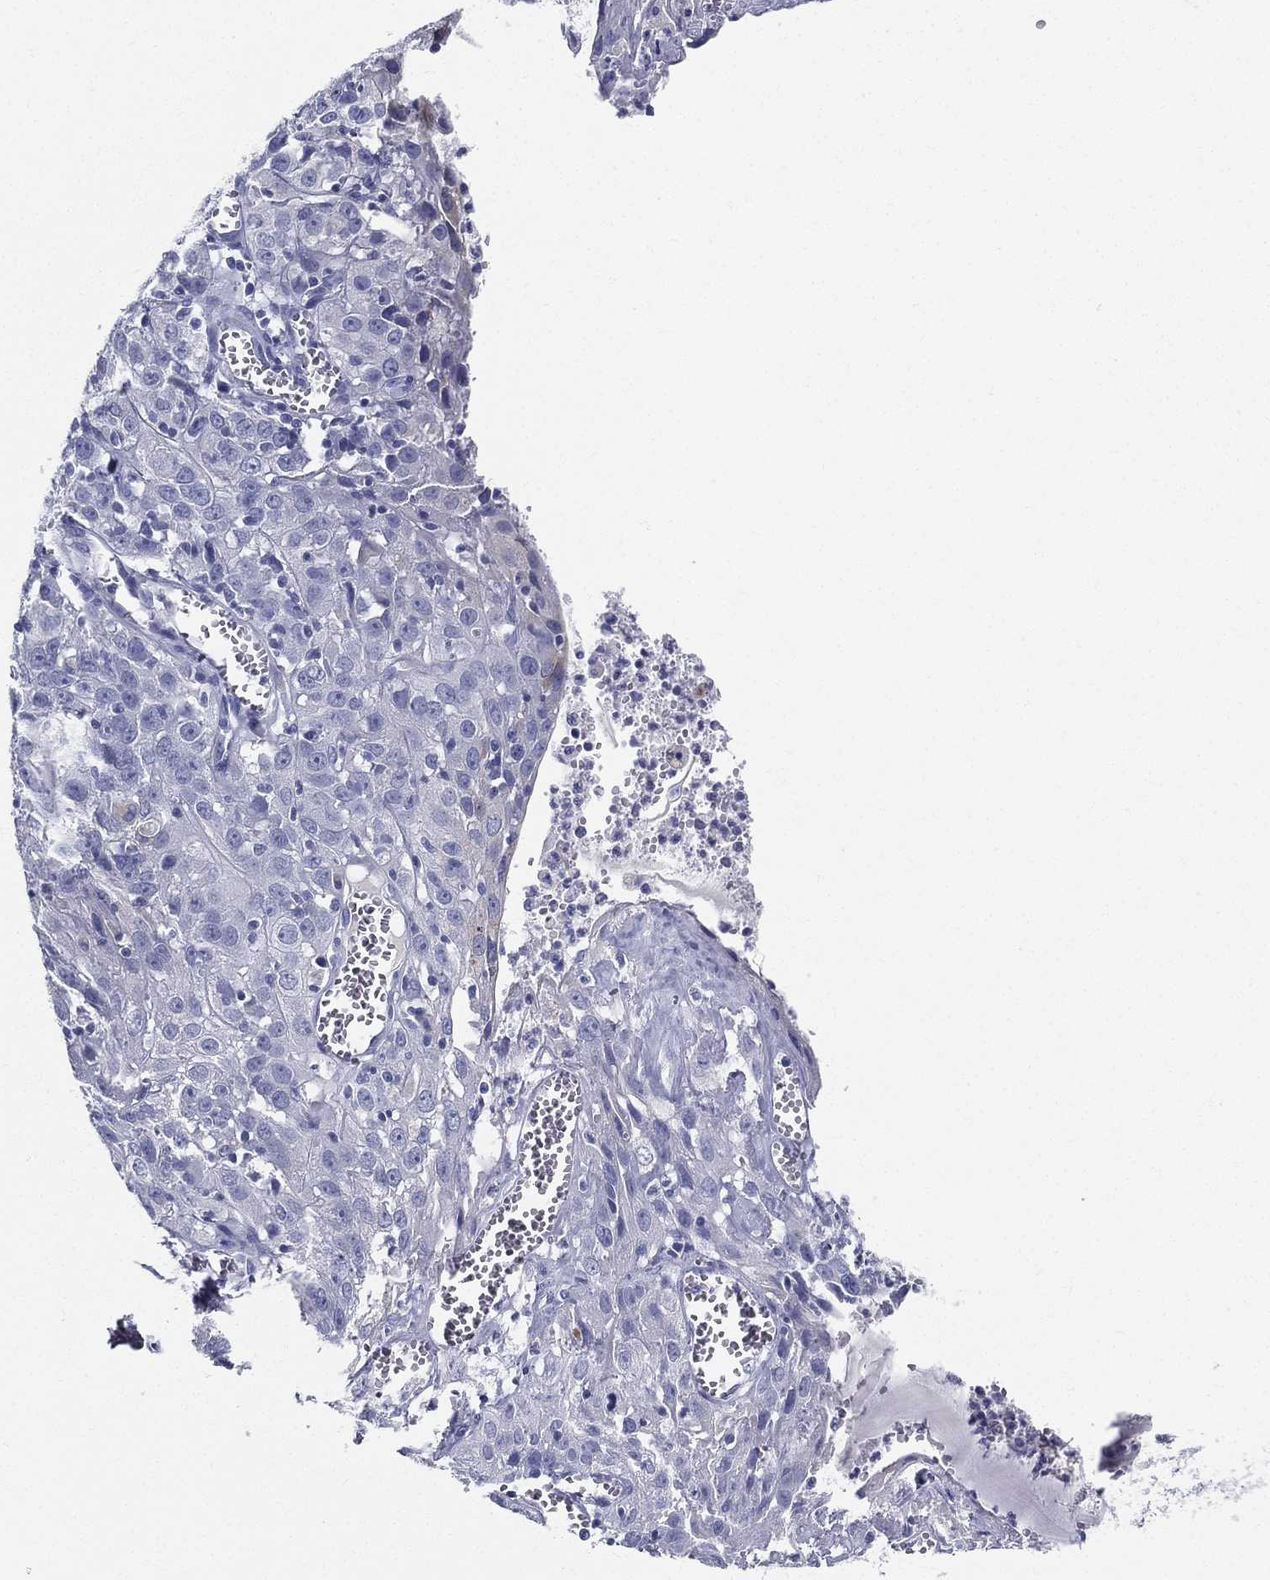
{"staining": {"intensity": "negative", "quantity": "none", "location": "none"}, "tissue": "cervical cancer", "cell_type": "Tumor cells", "image_type": "cancer", "snomed": [{"axis": "morphology", "description": "Squamous cell carcinoma, NOS"}, {"axis": "topography", "description": "Cervix"}], "caption": "Micrograph shows no significant protein staining in tumor cells of squamous cell carcinoma (cervical). Nuclei are stained in blue.", "gene": "STS", "patient": {"sex": "female", "age": 32}}